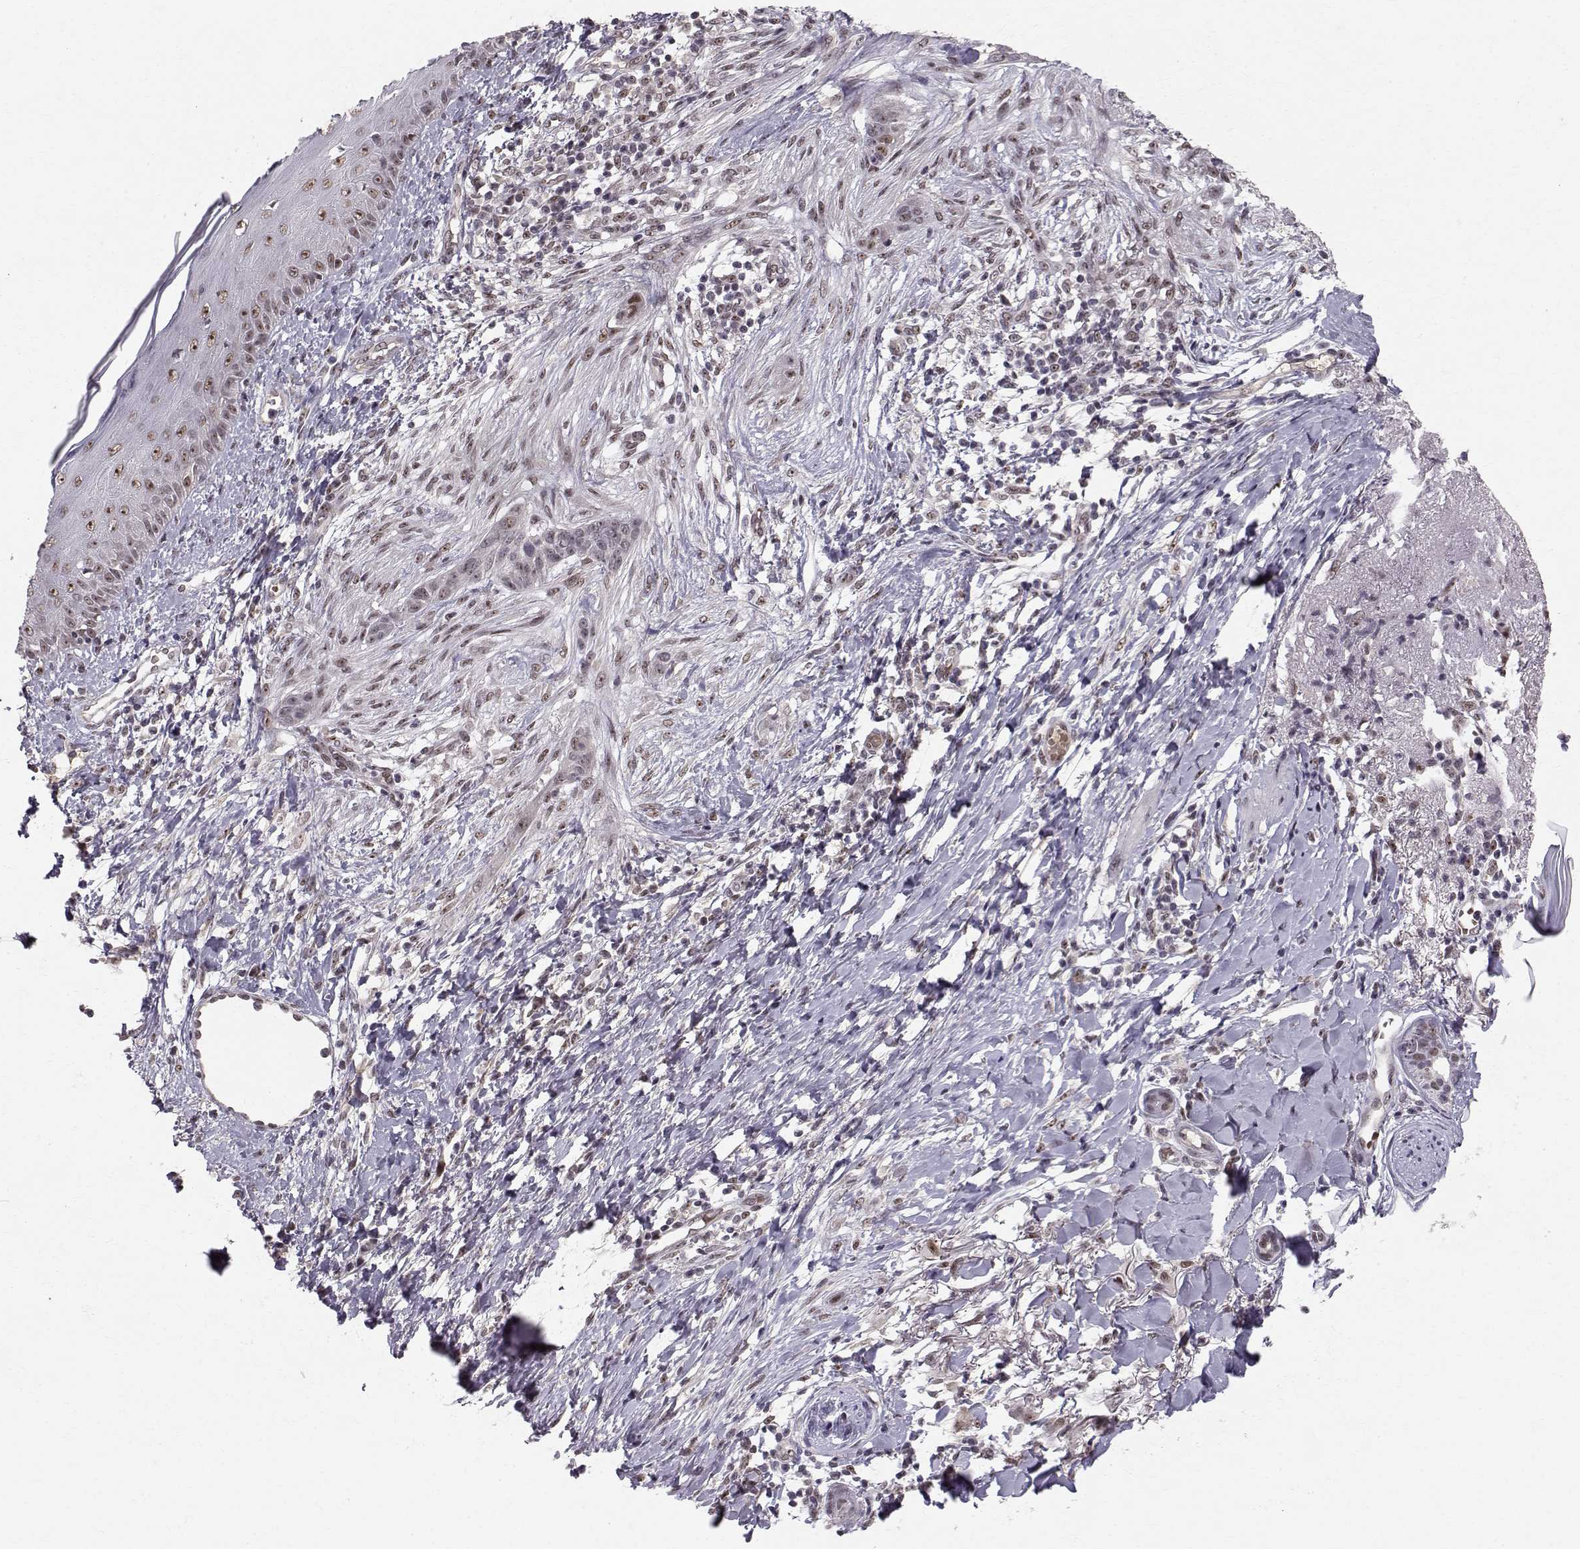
{"staining": {"intensity": "moderate", "quantity": "<25%", "location": "nuclear"}, "tissue": "skin cancer", "cell_type": "Tumor cells", "image_type": "cancer", "snomed": [{"axis": "morphology", "description": "Normal tissue, NOS"}, {"axis": "morphology", "description": "Basal cell carcinoma"}, {"axis": "topography", "description": "Skin"}], "caption": "IHC (DAB (3,3'-diaminobenzidine)) staining of skin basal cell carcinoma exhibits moderate nuclear protein positivity in about <25% of tumor cells.", "gene": "RPP38", "patient": {"sex": "male", "age": 84}}